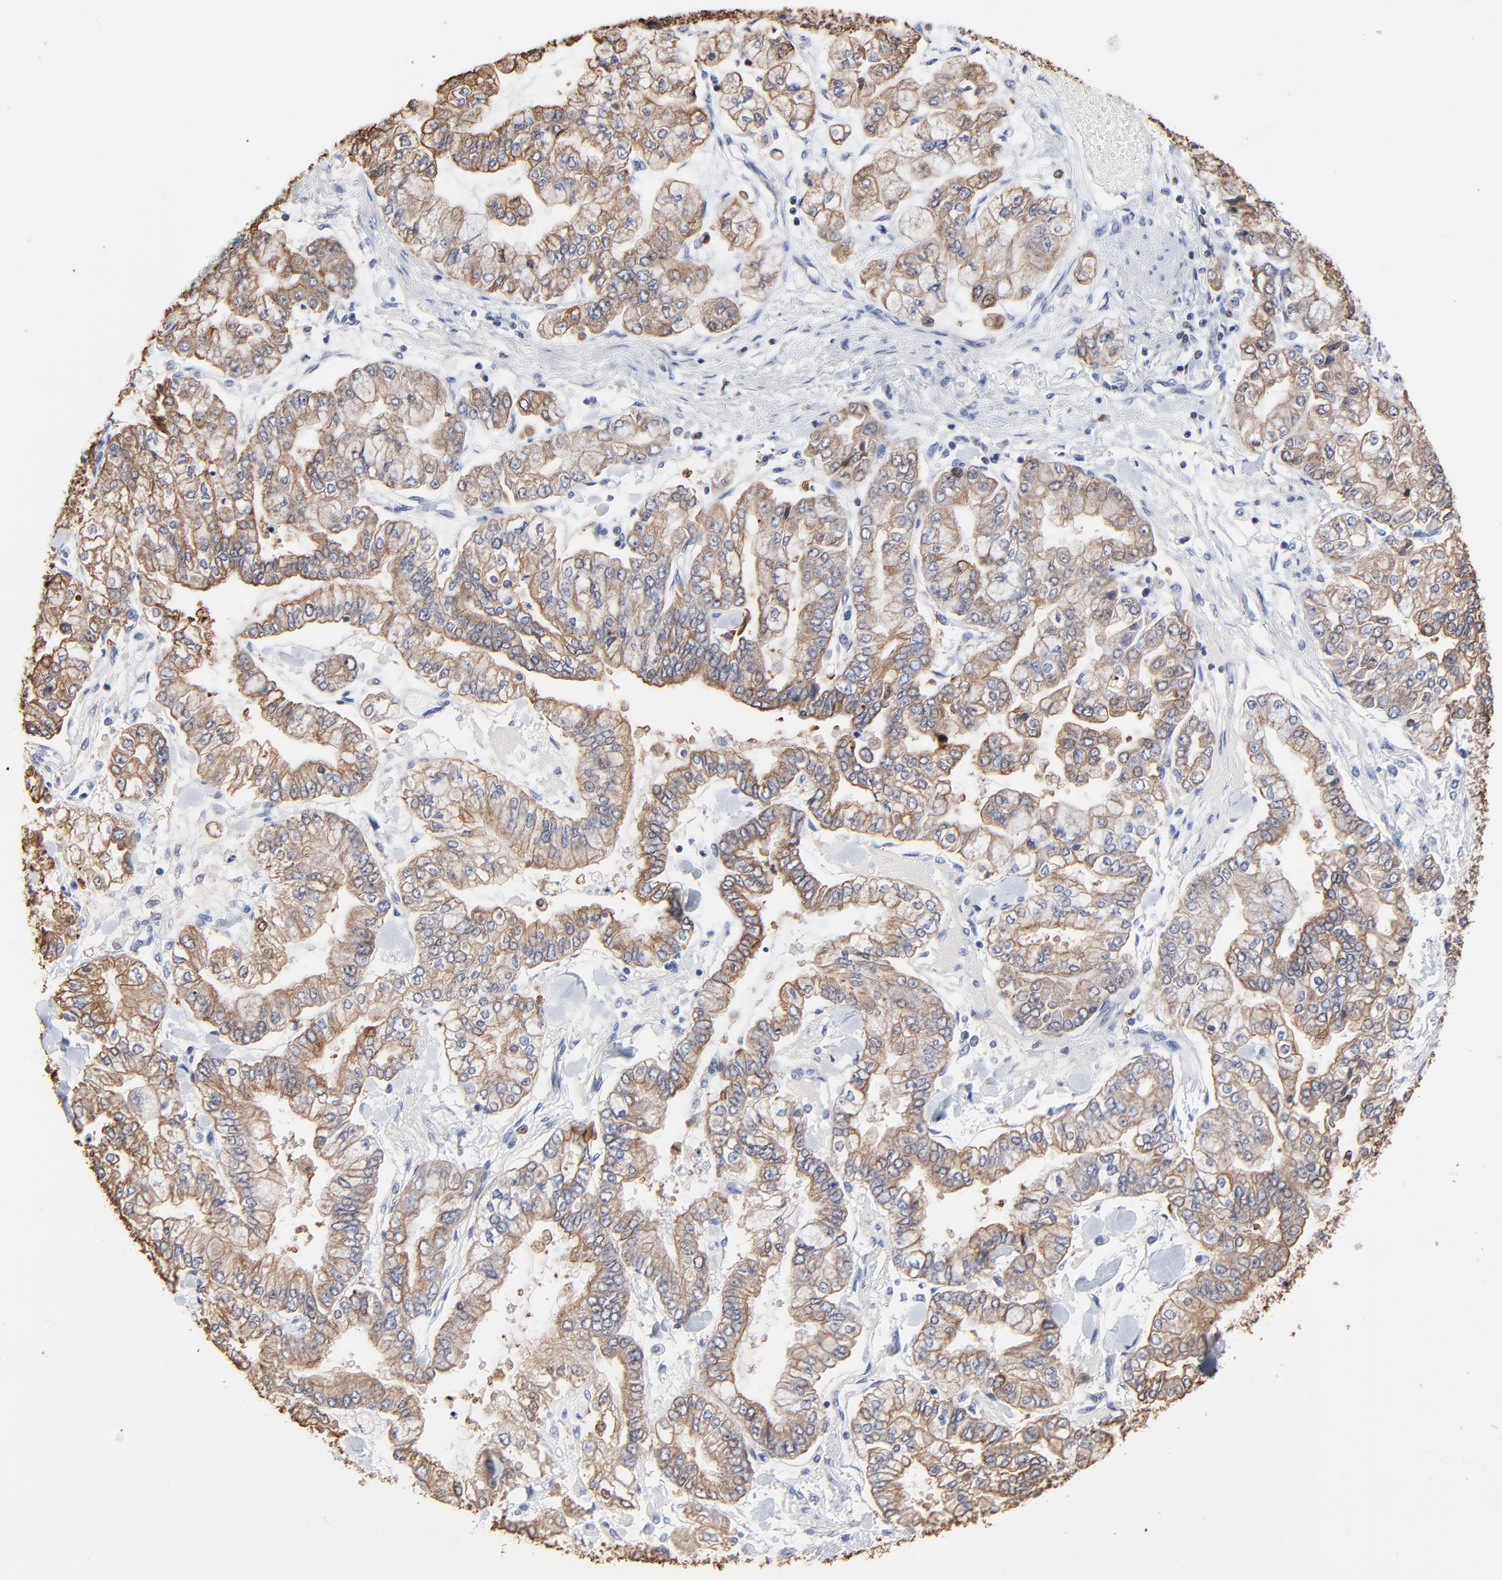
{"staining": {"intensity": "moderate", "quantity": ">75%", "location": "cytoplasmic/membranous"}, "tissue": "stomach cancer", "cell_type": "Tumor cells", "image_type": "cancer", "snomed": [{"axis": "morphology", "description": "Normal tissue, NOS"}, {"axis": "morphology", "description": "Adenocarcinoma, NOS"}, {"axis": "topography", "description": "Stomach, upper"}, {"axis": "topography", "description": "Stomach"}], "caption": "Immunohistochemistry (IHC) of human stomach cancer shows medium levels of moderate cytoplasmic/membranous expression in about >75% of tumor cells.", "gene": "LNX1", "patient": {"sex": "male", "age": 76}}